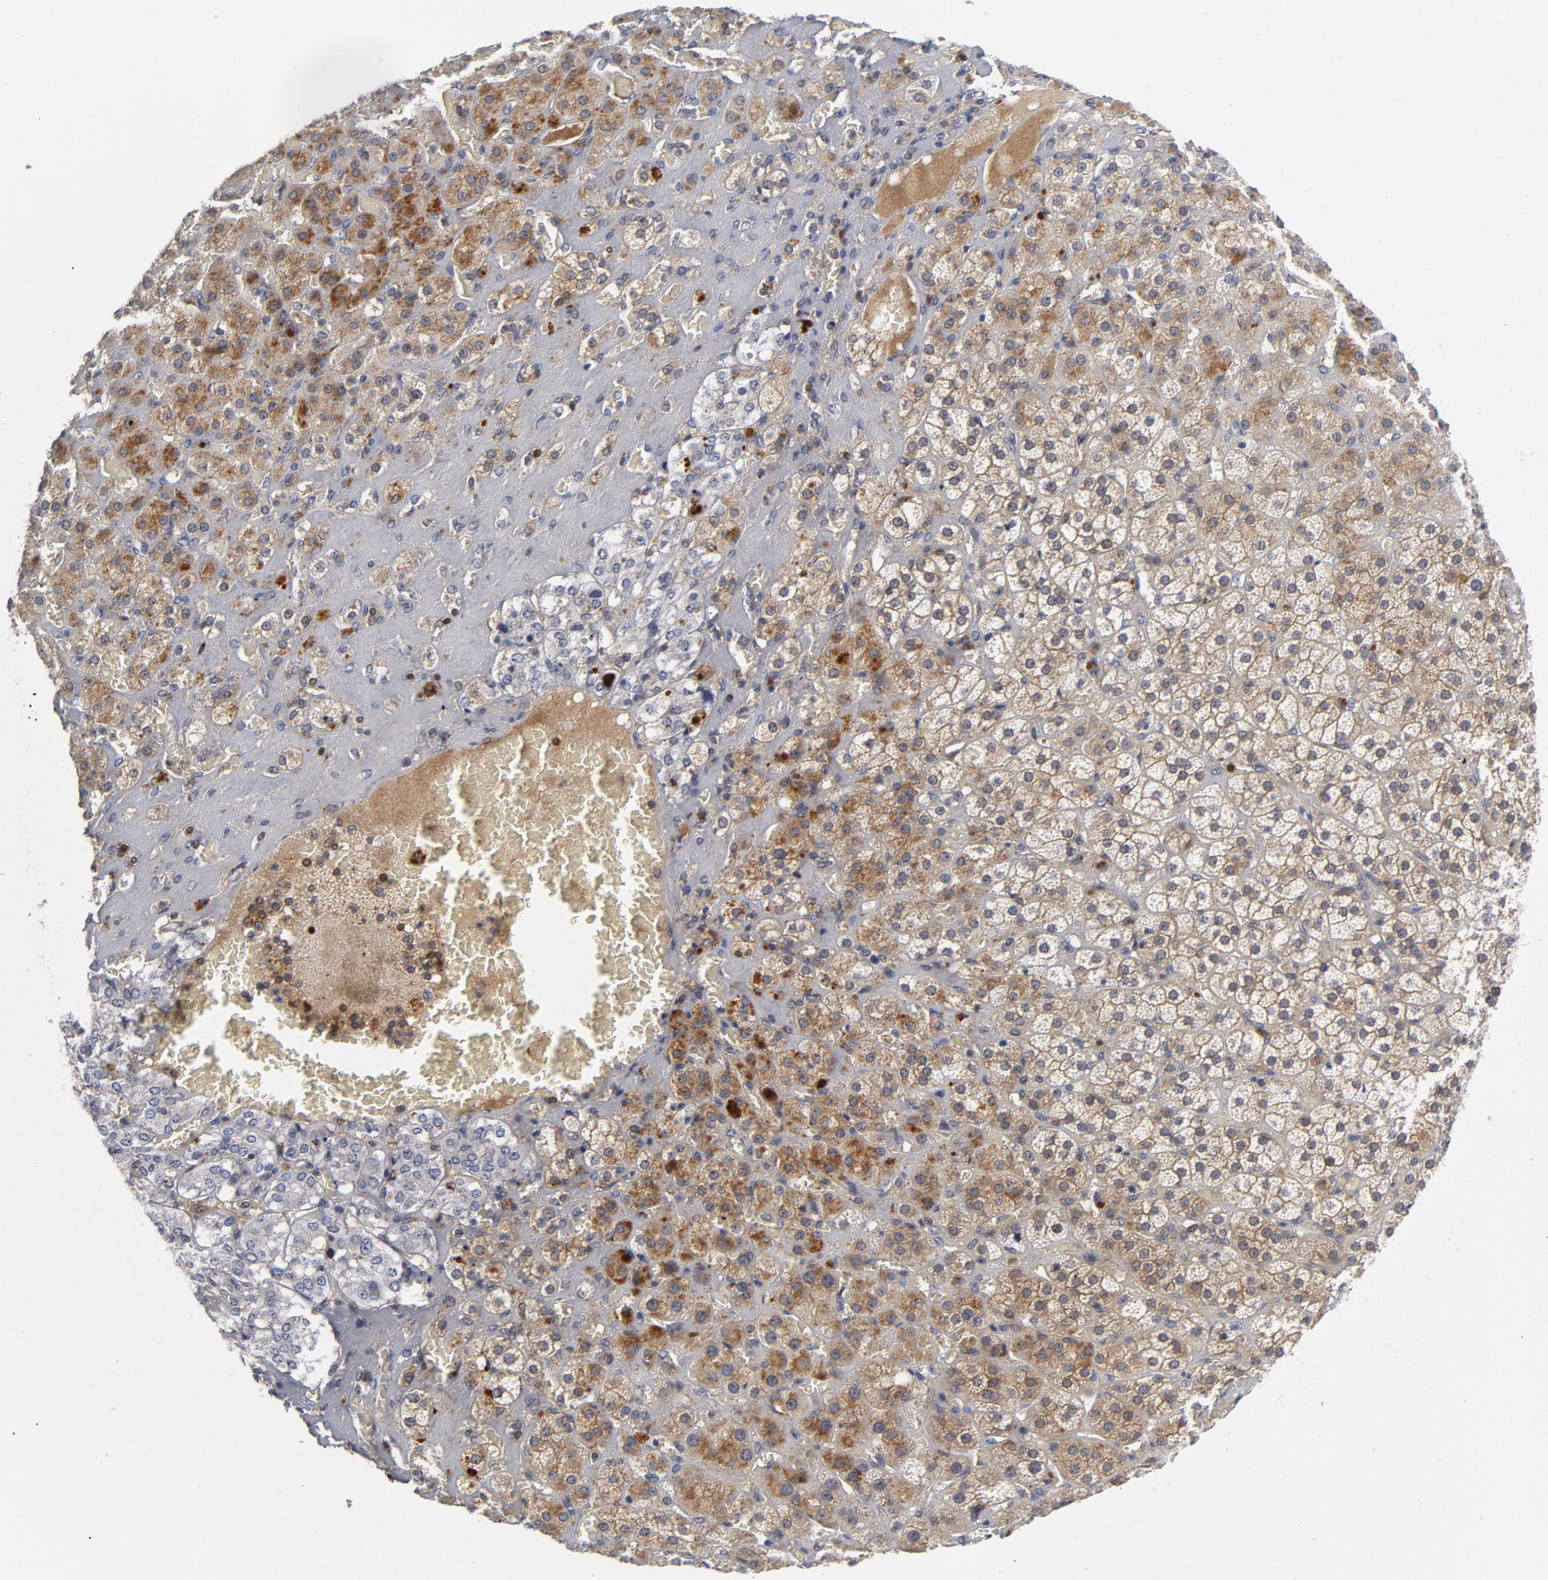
{"staining": {"intensity": "moderate", "quantity": "25%-75%", "location": "cytoplasmic/membranous"}, "tissue": "adrenal gland", "cell_type": "Glandular cells", "image_type": "normal", "snomed": [{"axis": "morphology", "description": "Normal tissue, NOS"}, {"axis": "topography", "description": "Adrenal gland"}], "caption": "Immunohistochemical staining of benign adrenal gland displays 25%-75% levels of moderate cytoplasmic/membranous protein expression in approximately 25%-75% of glandular cells.", "gene": "TRADD", "patient": {"sex": "female", "age": 71}}